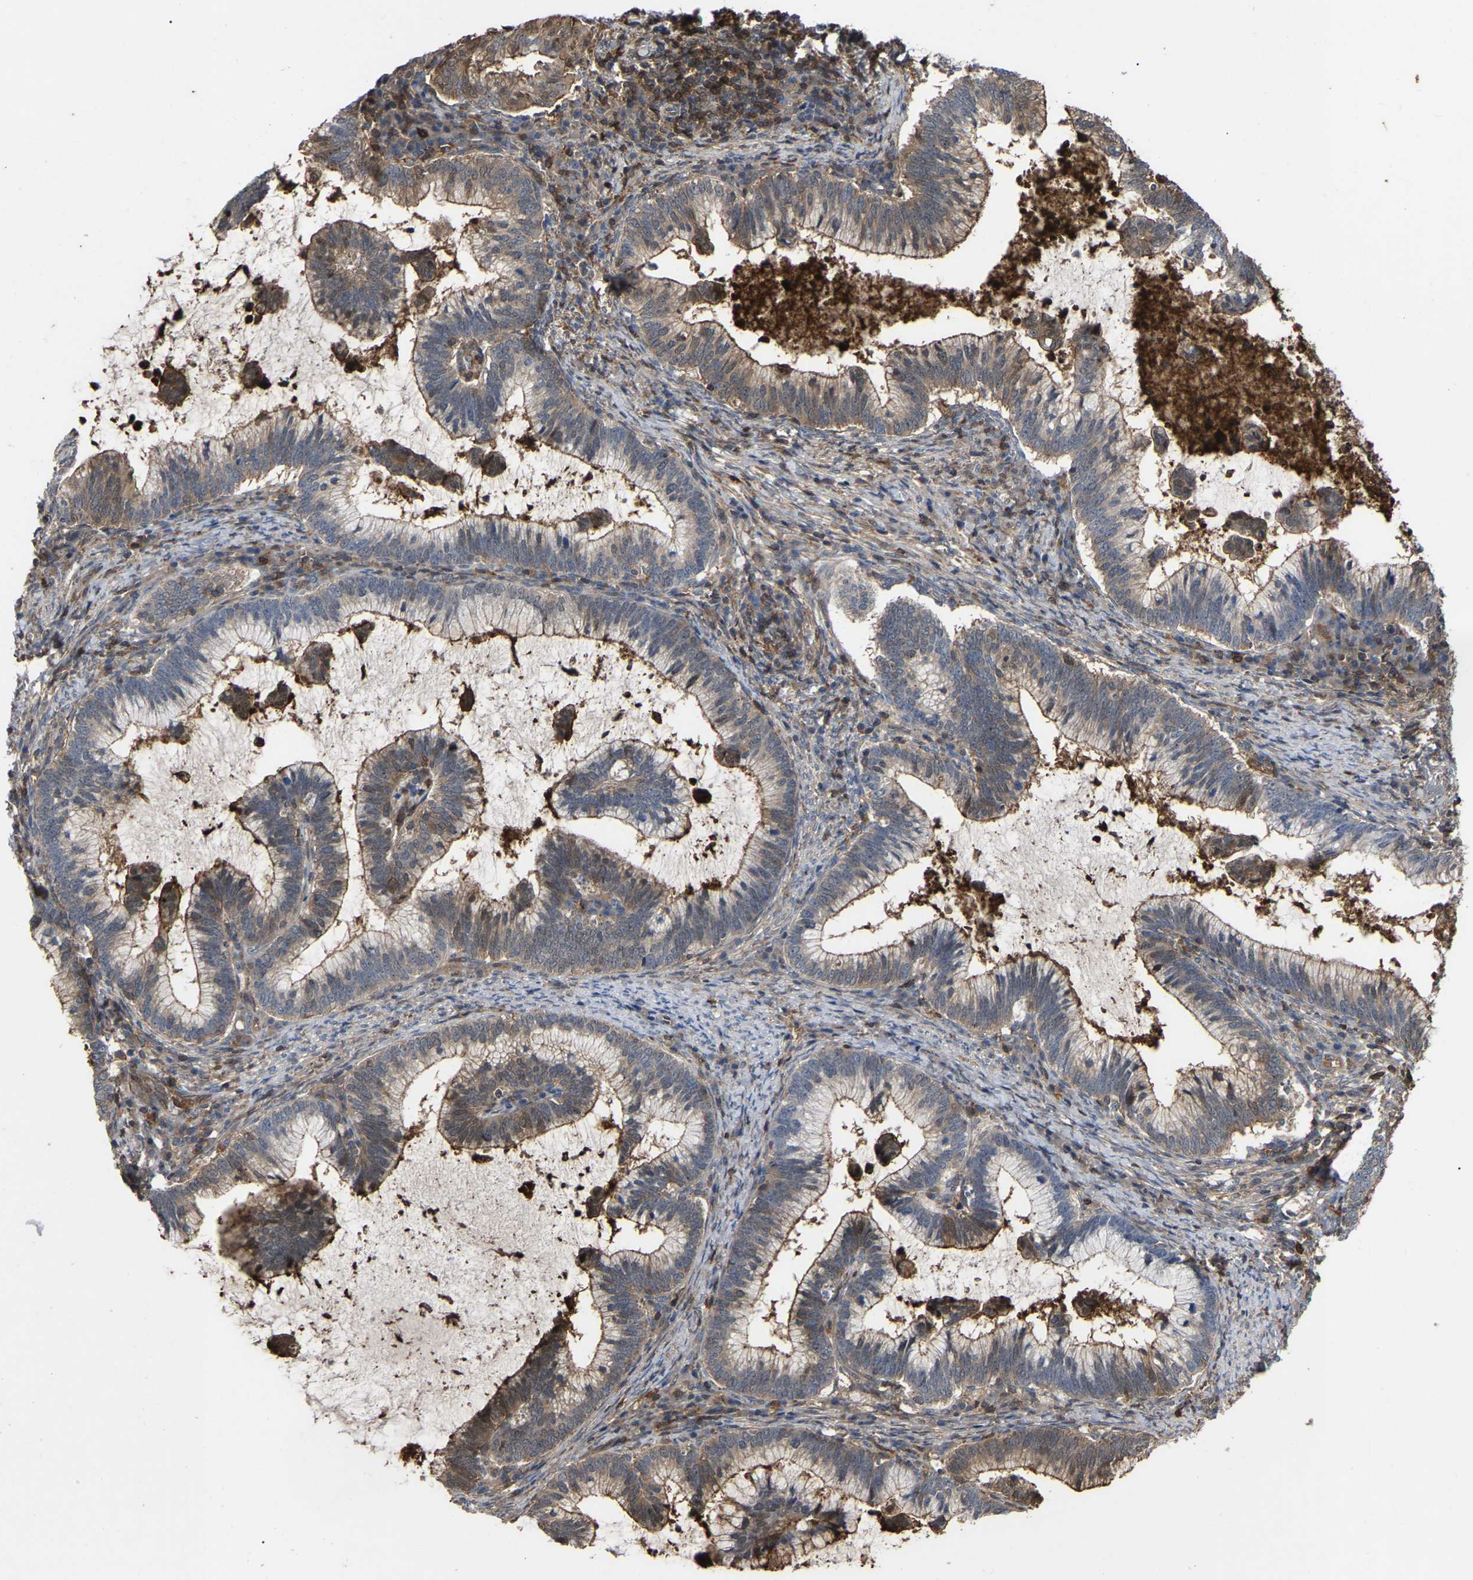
{"staining": {"intensity": "weak", "quantity": "<25%", "location": "cytoplasmic/membranous"}, "tissue": "cervical cancer", "cell_type": "Tumor cells", "image_type": "cancer", "snomed": [{"axis": "morphology", "description": "Adenocarcinoma, NOS"}, {"axis": "topography", "description": "Cervix"}], "caption": "High power microscopy histopathology image of an IHC image of adenocarcinoma (cervical), revealing no significant positivity in tumor cells.", "gene": "CIT", "patient": {"sex": "female", "age": 36}}